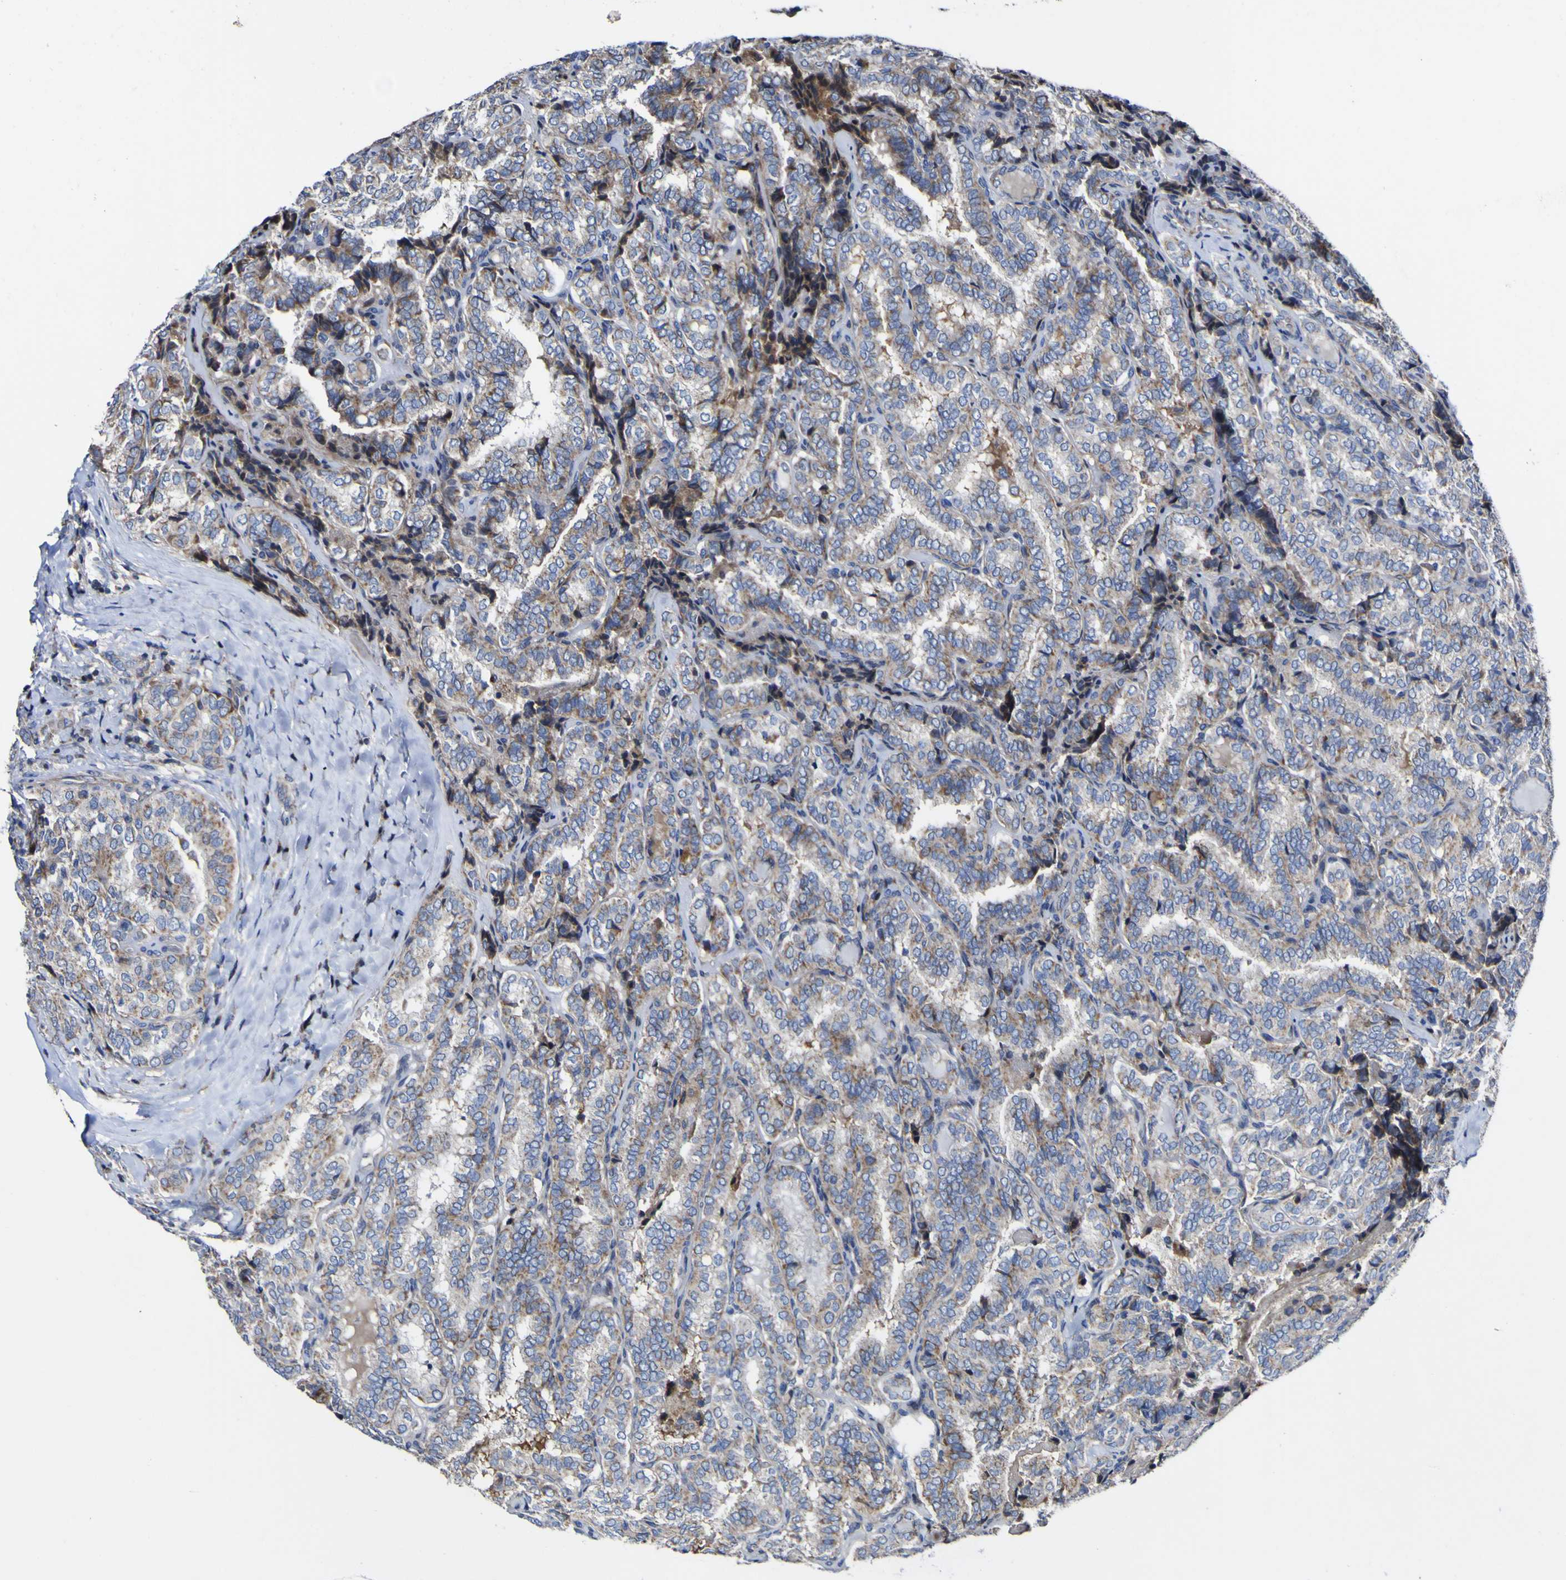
{"staining": {"intensity": "moderate", "quantity": "25%-75%", "location": "cytoplasmic/membranous"}, "tissue": "thyroid cancer", "cell_type": "Tumor cells", "image_type": "cancer", "snomed": [{"axis": "morphology", "description": "Normal tissue, NOS"}, {"axis": "morphology", "description": "Papillary adenocarcinoma, NOS"}, {"axis": "topography", "description": "Thyroid gland"}], "caption": "This photomicrograph demonstrates thyroid cancer (papillary adenocarcinoma) stained with immunohistochemistry (IHC) to label a protein in brown. The cytoplasmic/membranous of tumor cells show moderate positivity for the protein. Nuclei are counter-stained blue.", "gene": "CCDC90B", "patient": {"sex": "female", "age": 30}}